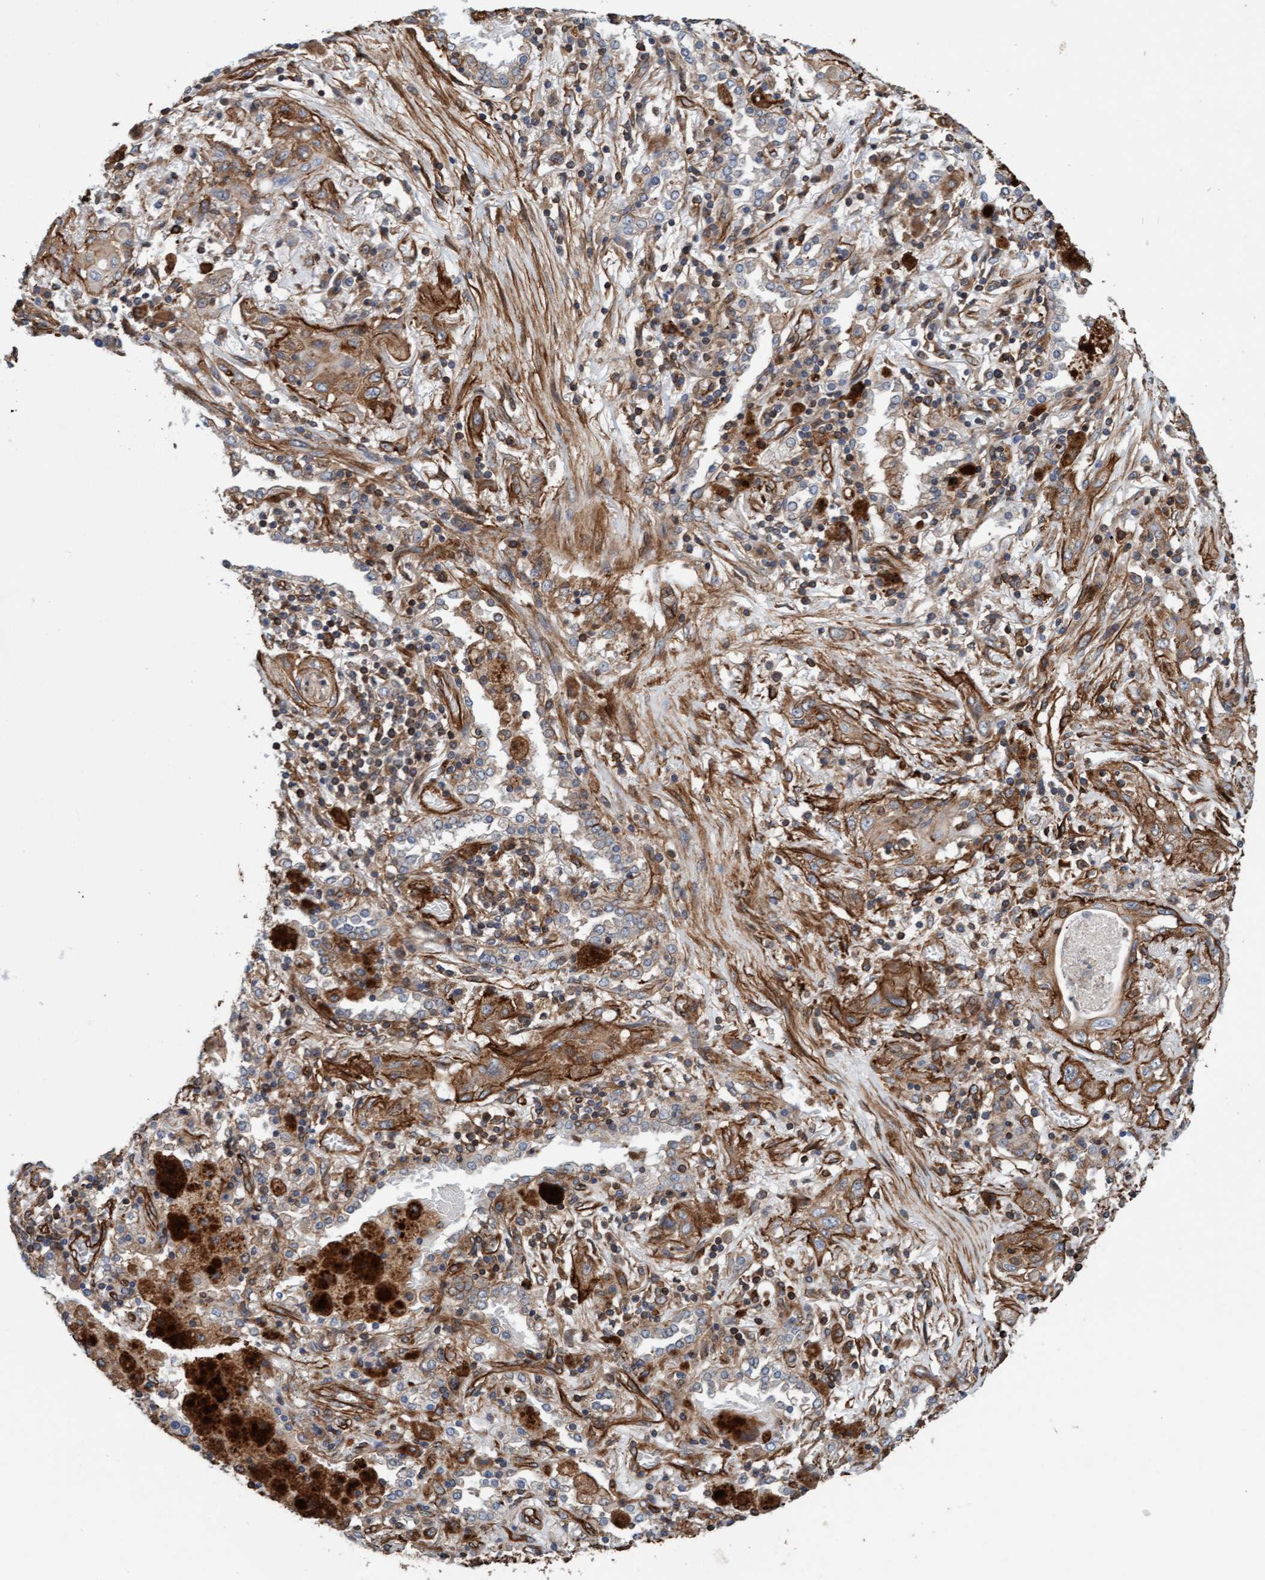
{"staining": {"intensity": "moderate", "quantity": ">75%", "location": "cytoplasmic/membranous"}, "tissue": "lung cancer", "cell_type": "Tumor cells", "image_type": "cancer", "snomed": [{"axis": "morphology", "description": "Squamous cell carcinoma, NOS"}, {"axis": "topography", "description": "Lung"}], "caption": "Protein expression analysis of human squamous cell carcinoma (lung) reveals moderate cytoplasmic/membranous expression in about >75% of tumor cells.", "gene": "STXBP4", "patient": {"sex": "female", "age": 47}}